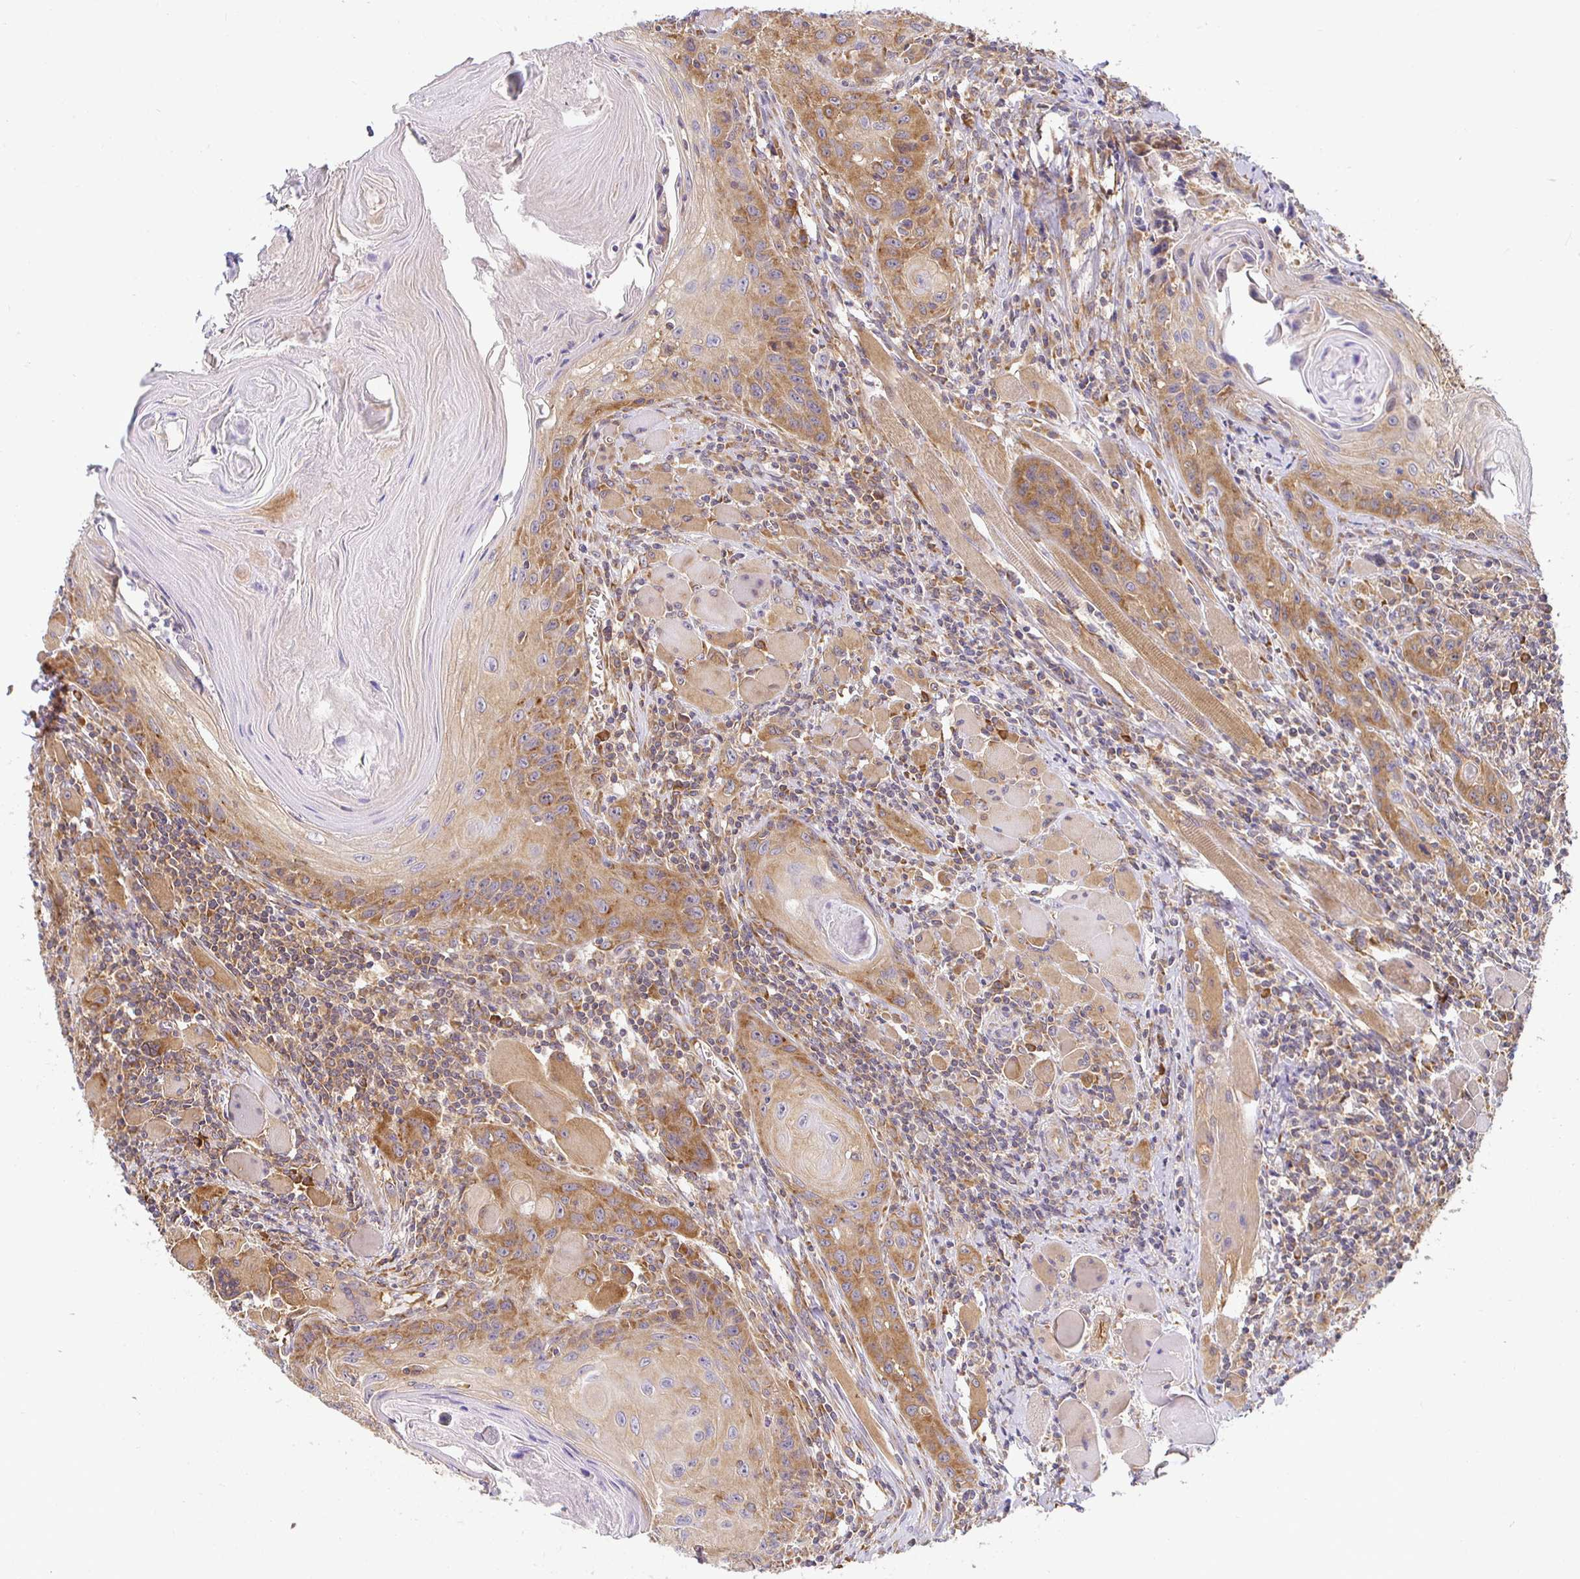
{"staining": {"intensity": "moderate", "quantity": ">75%", "location": "cytoplasmic/membranous"}, "tissue": "head and neck cancer", "cell_type": "Tumor cells", "image_type": "cancer", "snomed": [{"axis": "morphology", "description": "Squamous cell carcinoma, NOS"}, {"axis": "topography", "description": "Oral tissue"}, {"axis": "topography", "description": "Head-Neck"}], "caption": "Protein analysis of squamous cell carcinoma (head and neck) tissue shows moderate cytoplasmic/membranous expression in approximately >75% of tumor cells.", "gene": "IRAK1", "patient": {"sex": "male", "age": 58}}